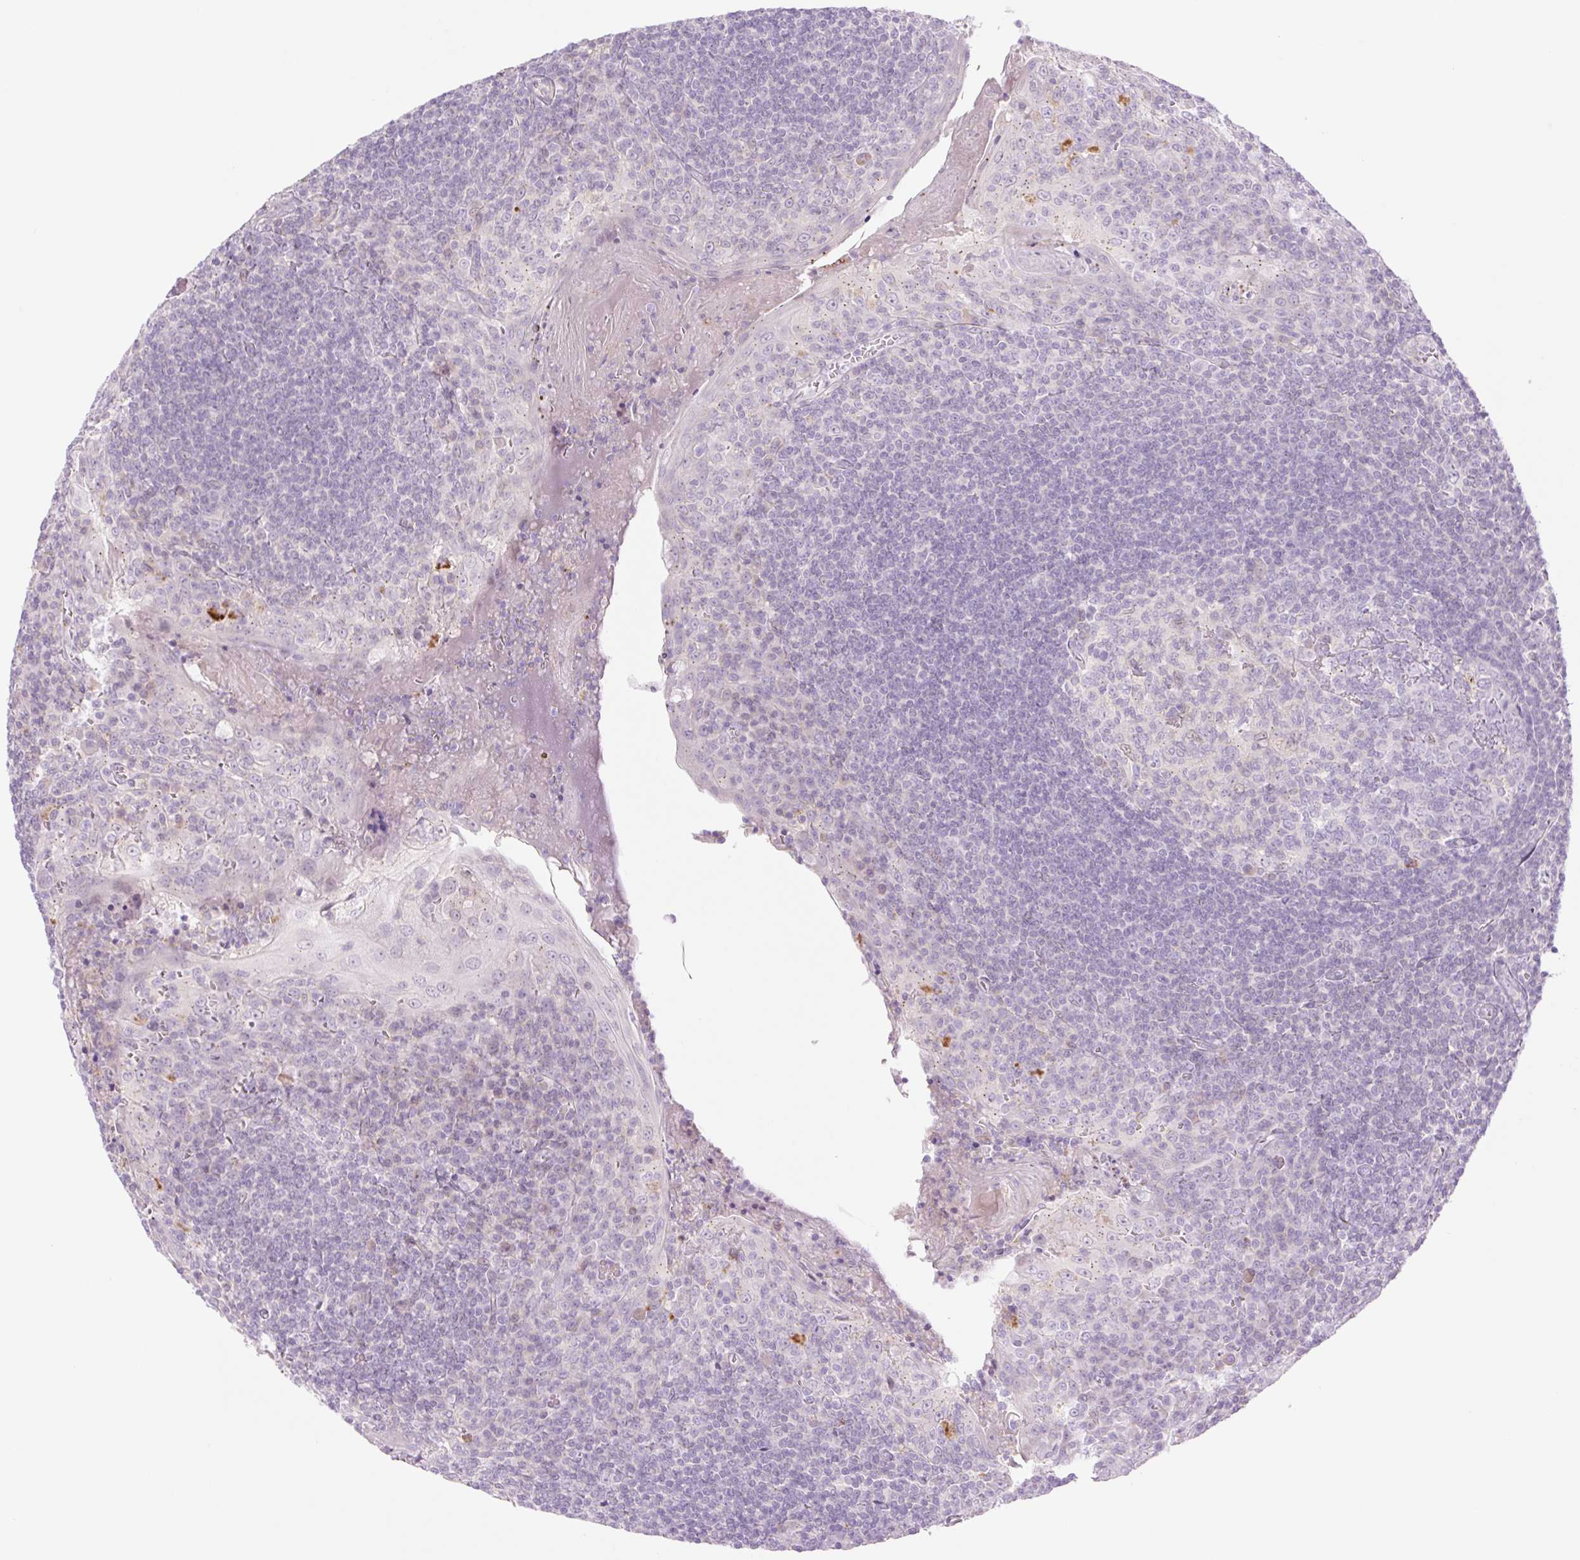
{"staining": {"intensity": "negative", "quantity": "none", "location": "none"}, "tissue": "tonsil", "cell_type": "Germinal center cells", "image_type": "normal", "snomed": [{"axis": "morphology", "description": "Normal tissue, NOS"}, {"axis": "topography", "description": "Tonsil"}], "caption": "Tonsil stained for a protein using IHC displays no positivity germinal center cells.", "gene": "TBX15", "patient": {"sex": "male", "age": 27}}